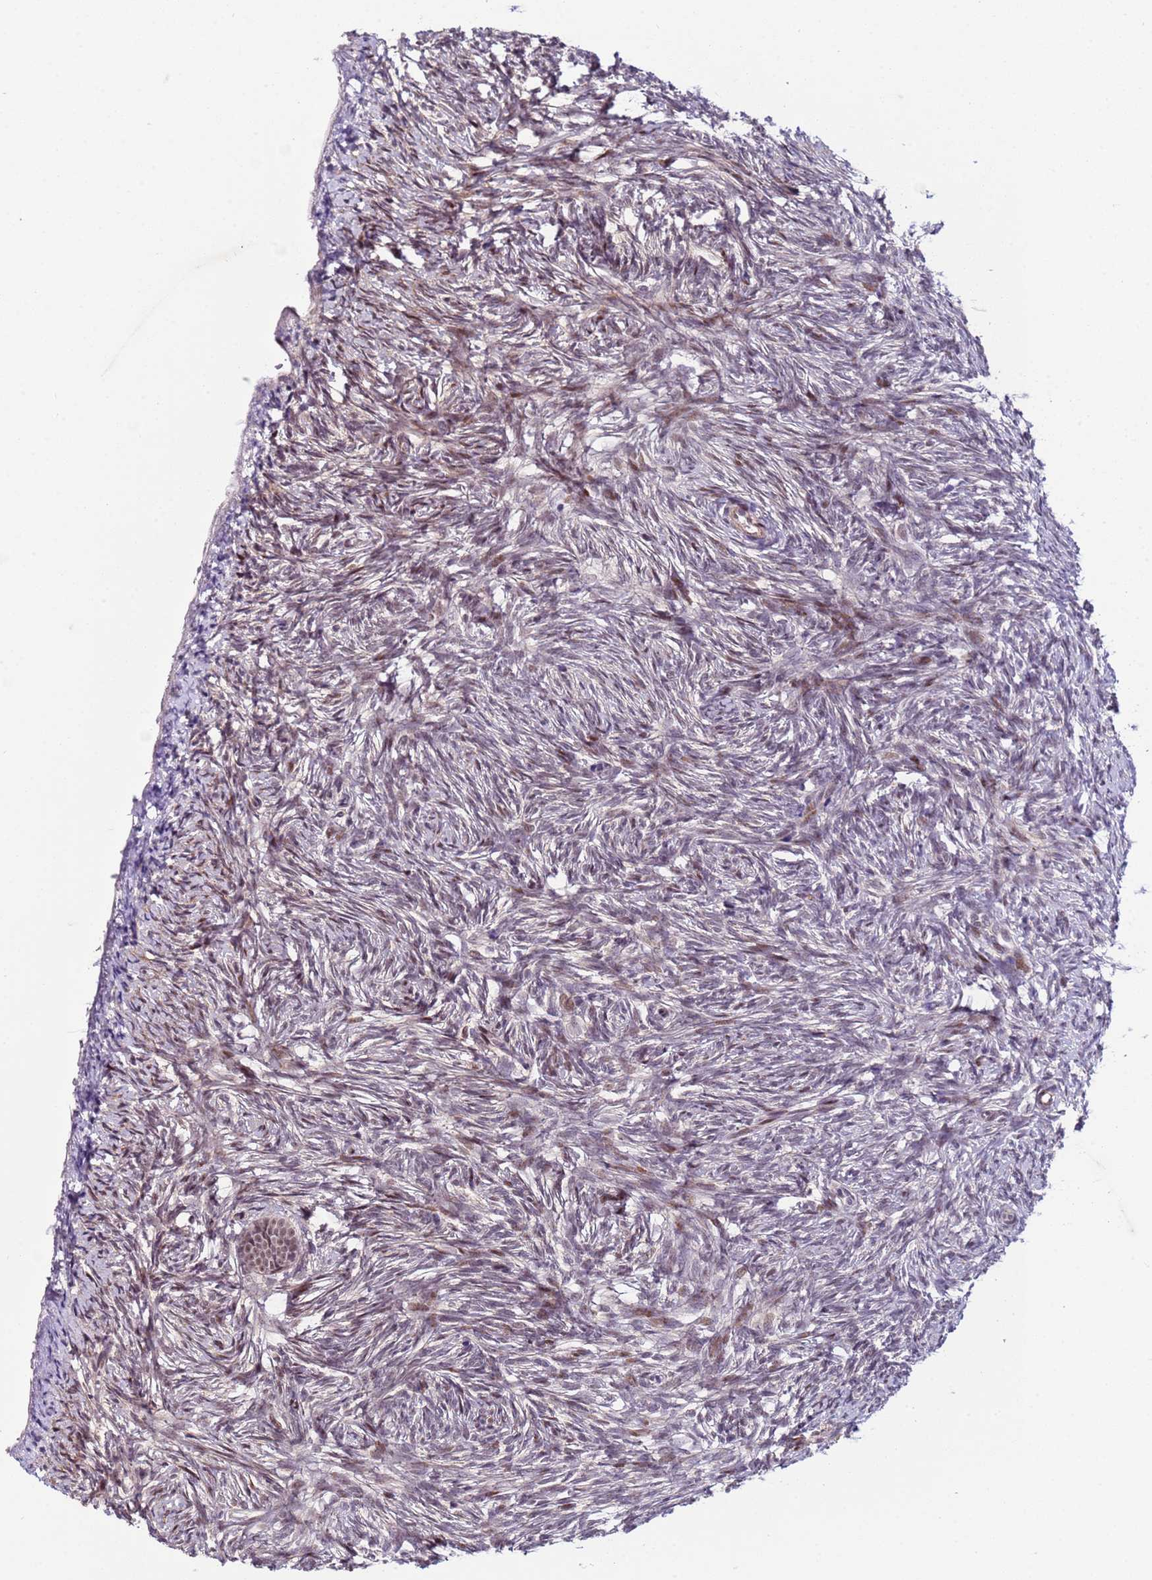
{"staining": {"intensity": "moderate", "quantity": ">75%", "location": "nuclear"}, "tissue": "ovary", "cell_type": "Follicle cells", "image_type": "normal", "snomed": [{"axis": "morphology", "description": "Normal tissue, NOS"}, {"axis": "topography", "description": "Ovary"}], "caption": "Protein staining demonstrates moderate nuclear expression in about >75% of follicle cells in benign ovary.", "gene": "SHC3", "patient": {"sex": "female", "age": 51}}